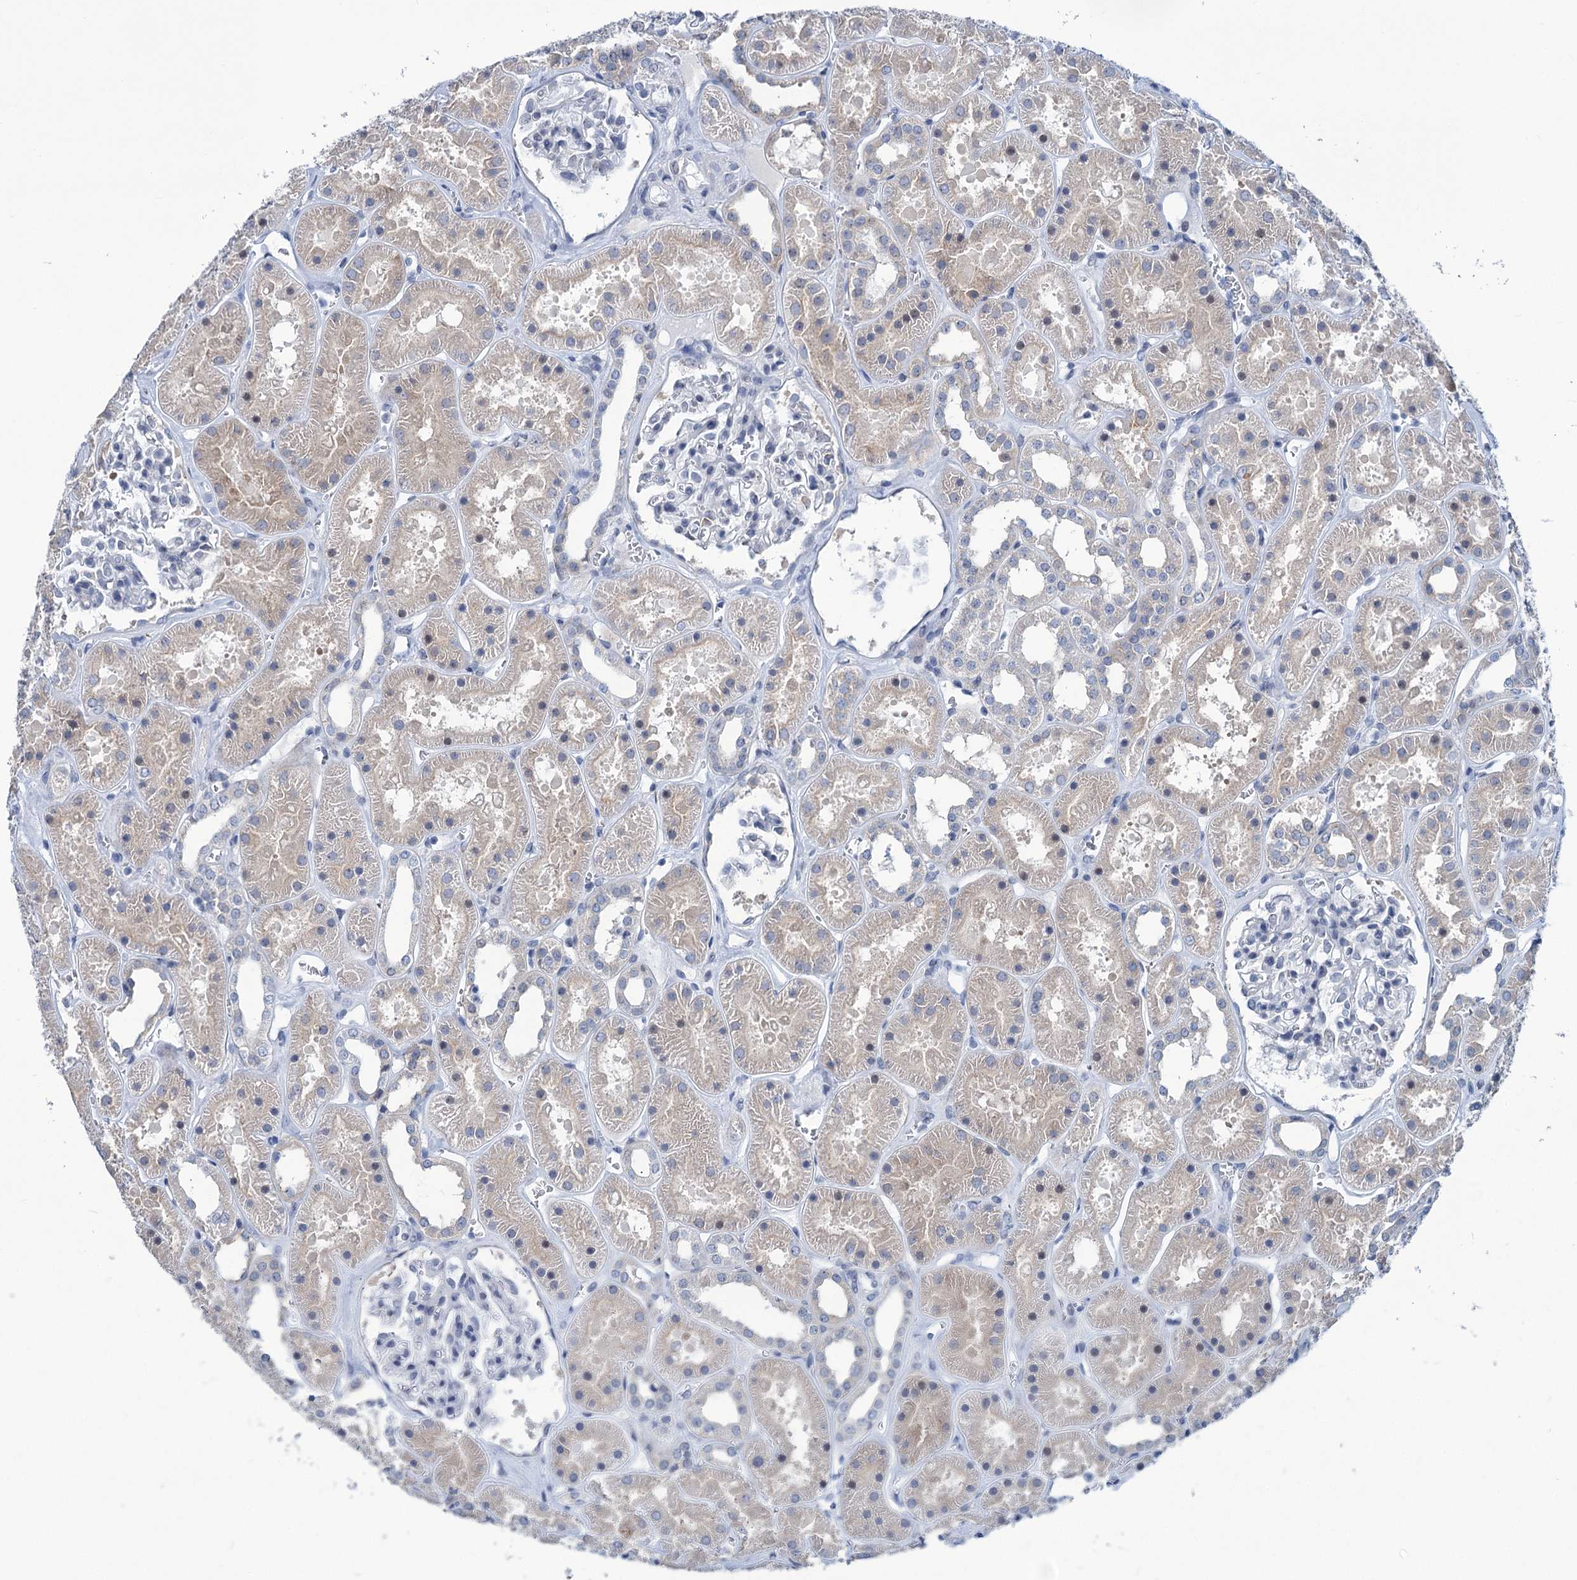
{"staining": {"intensity": "negative", "quantity": "none", "location": "none"}, "tissue": "kidney", "cell_type": "Cells in glomeruli", "image_type": "normal", "snomed": [{"axis": "morphology", "description": "Normal tissue, NOS"}, {"axis": "topography", "description": "Kidney"}], "caption": "This histopathology image is of unremarkable kidney stained with IHC to label a protein in brown with the nuclei are counter-stained blue. There is no staining in cells in glomeruli. The staining was performed using DAB (3,3'-diaminobenzidine) to visualize the protein expression in brown, while the nuclei were stained in blue with hematoxylin (Magnification: 20x).", "gene": "NEU3", "patient": {"sex": "female", "age": 41}}